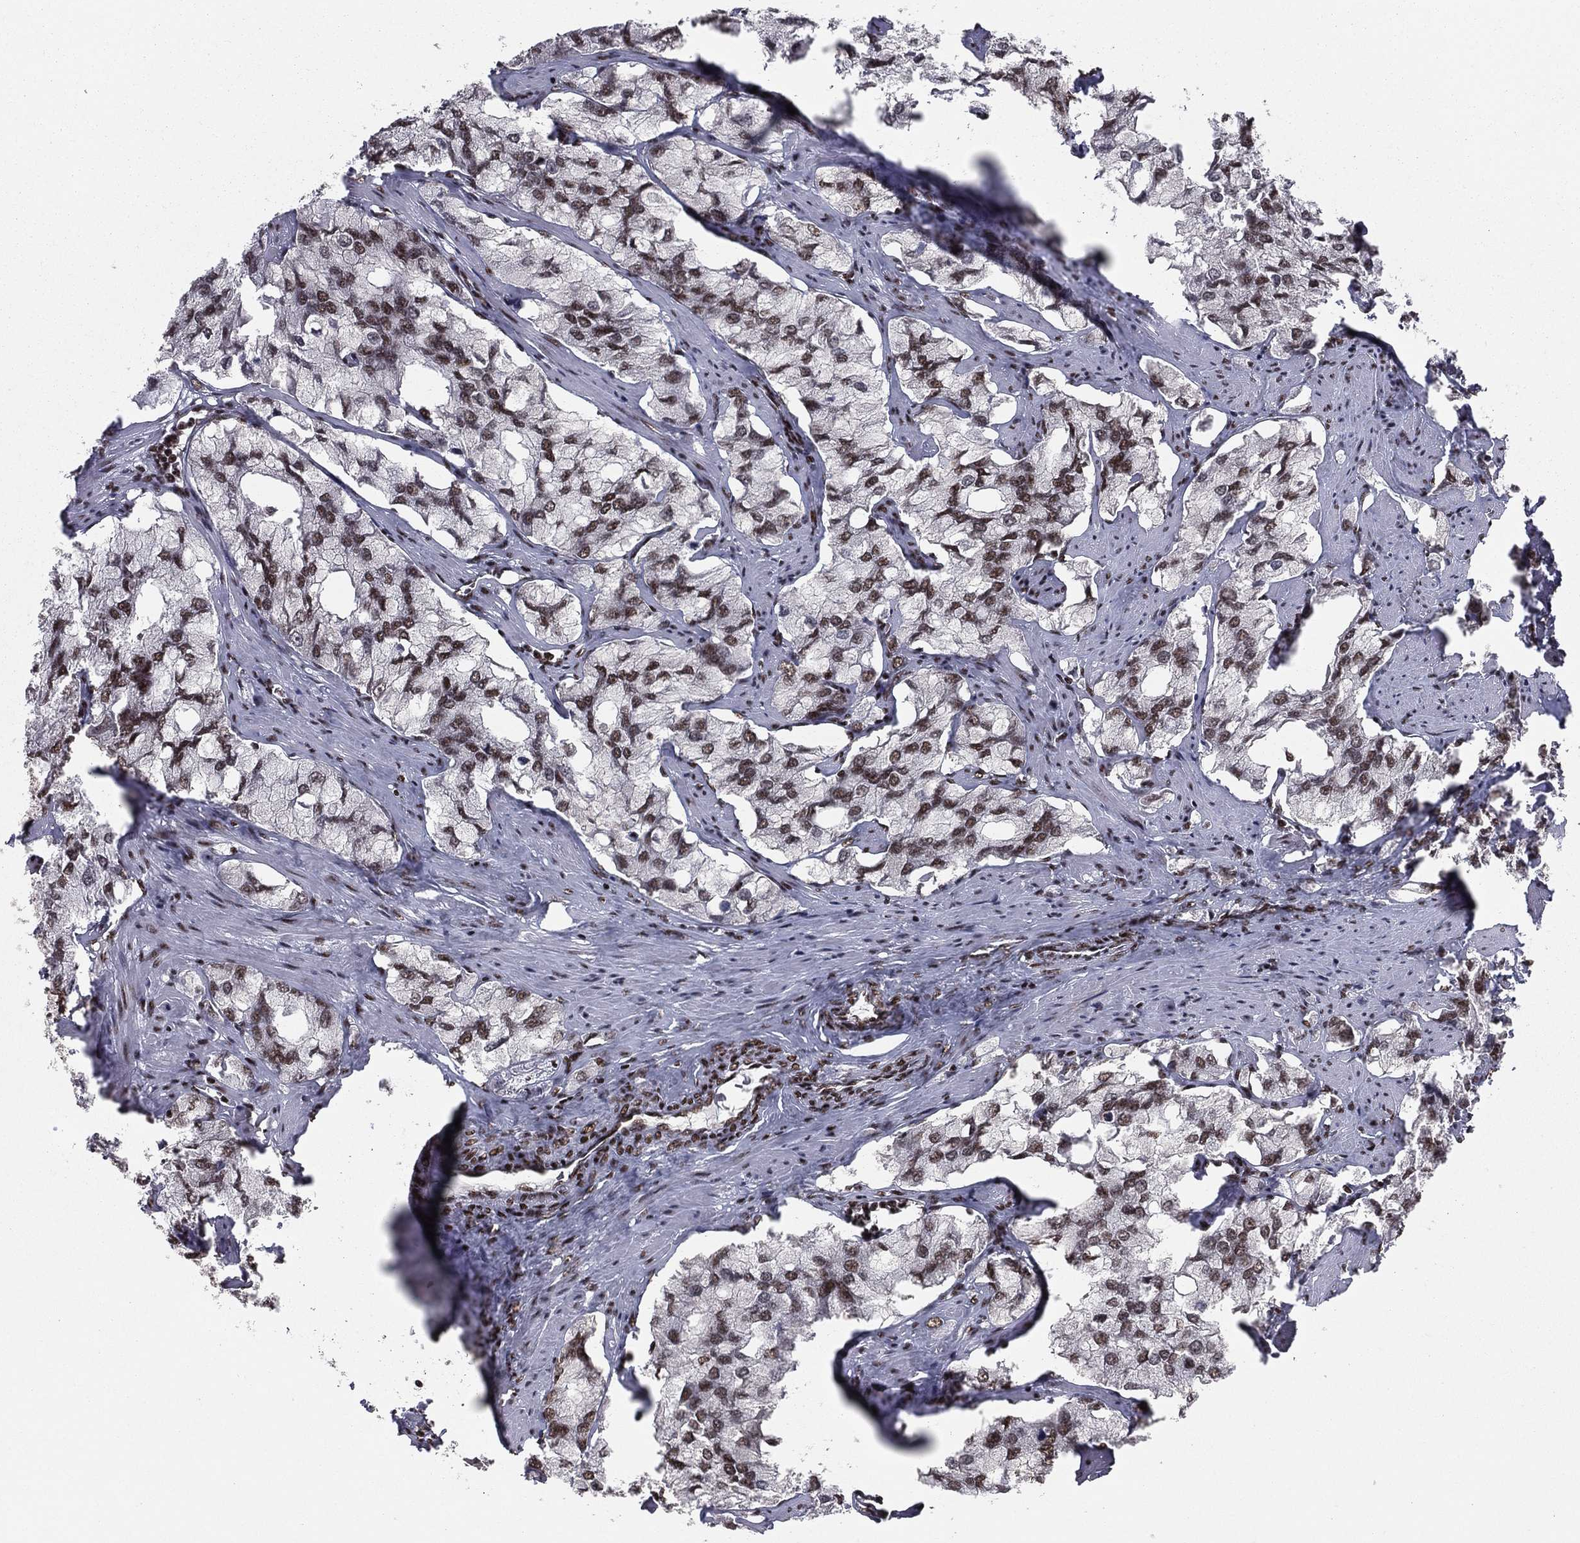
{"staining": {"intensity": "moderate", "quantity": "<25%", "location": "nuclear"}, "tissue": "prostate cancer", "cell_type": "Tumor cells", "image_type": "cancer", "snomed": [{"axis": "morphology", "description": "Adenocarcinoma, NOS"}, {"axis": "topography", "description": "Prostate and seminal vesicle, NOS"}, {"axis": "topography", "description": "Prostate"}], "caption": "Prostate cancer (adenocarcinoma) was stained to show a protein in brown. There is low levels of moderate nuclear expression in approximately <25% of tumor cells. (DAB (3,3'-diaminobenzidine) = brown stain, brightfield microscopy at high magnification).", "gene": "NFYB", "patient": {"sex": "male", "age": 64}}